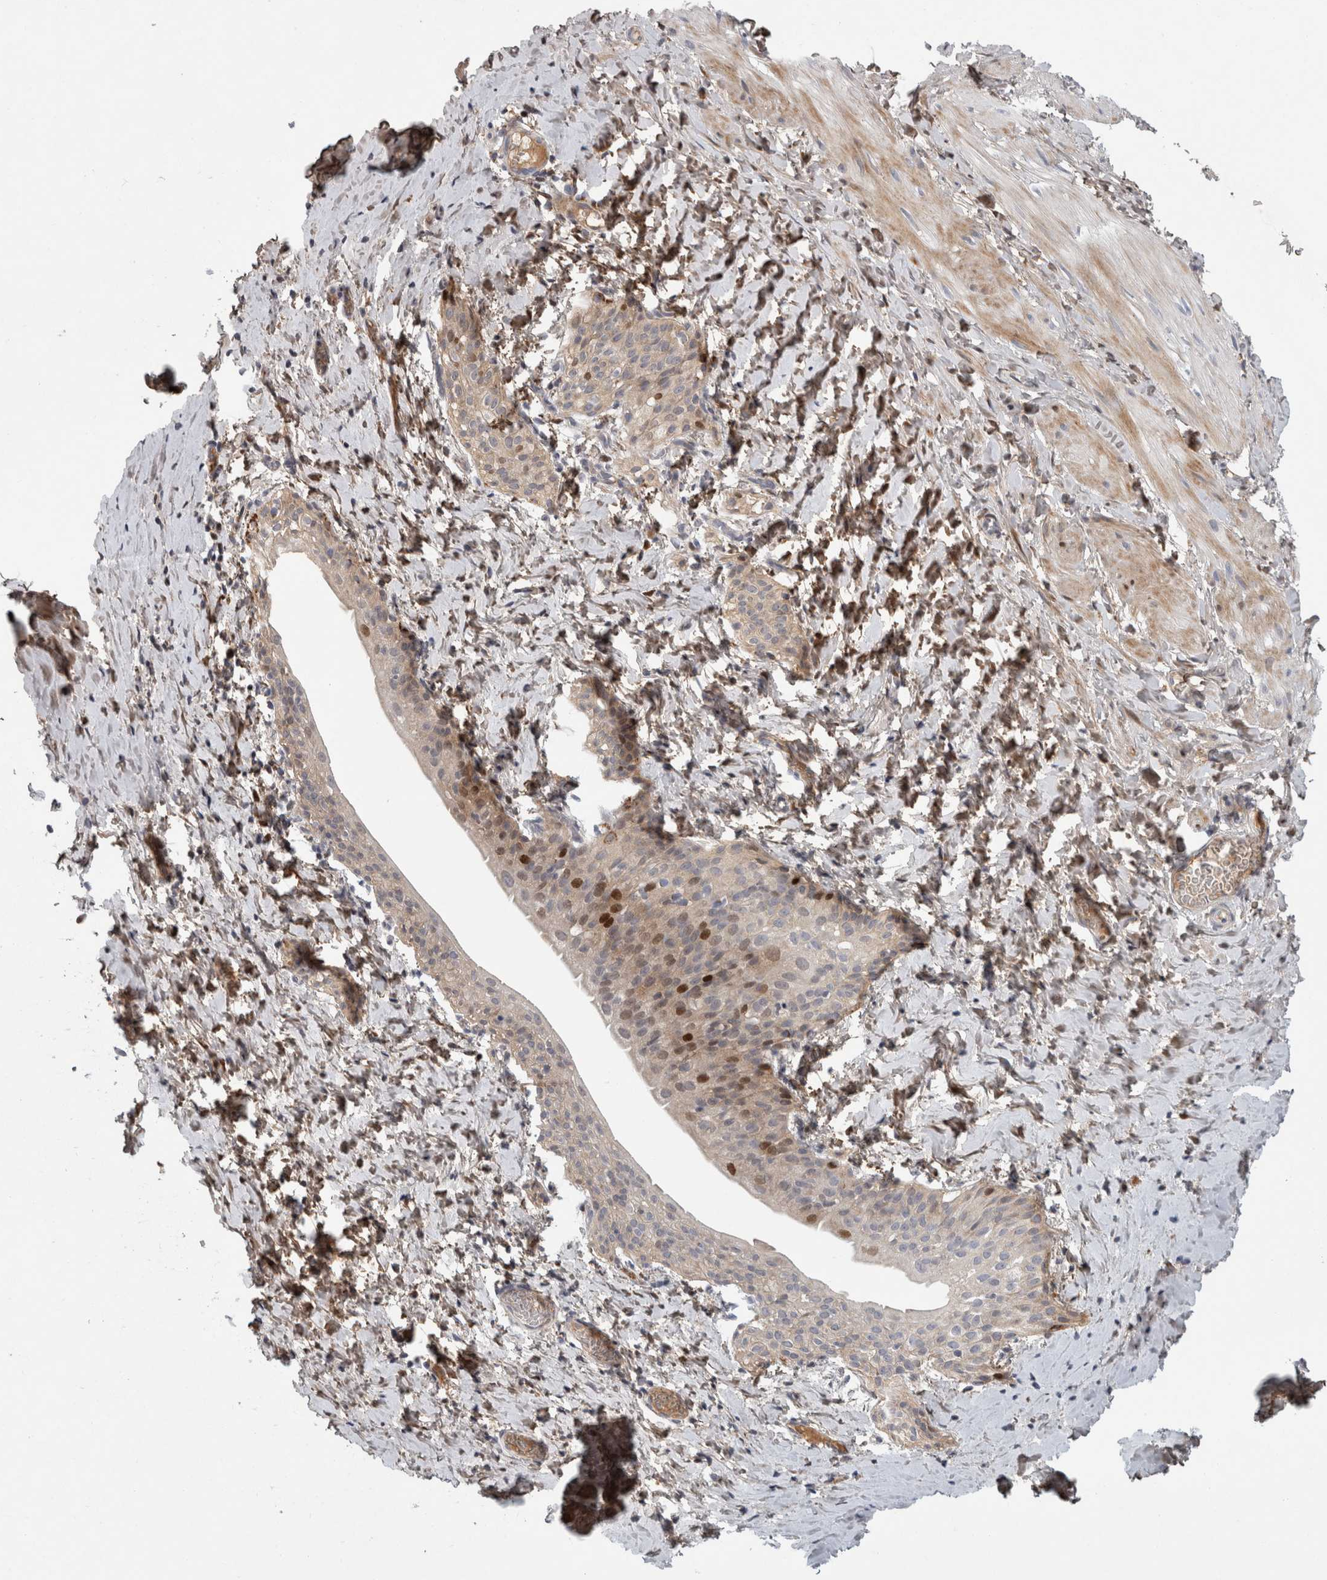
{"staining": {"intensity": "weak", "quantity": ">75%", "location": "cytoplasmic/membranous"}, "tissue": "smooth muscle", "cell_type": "Smooth muscle cells", "image_type": "normal", "snomed": [{"axis": "morphology", "description": "Normal tissue, NOS"}, {"axis": "topography", "description": "Smooth muscle"}], "caption": "The image demonstrates immunohistochemical staining of normal smooth muscle. There is weak cytoplasmic/membranous expression is present in about >75% of smooth muscle cells.", "gene": "RBM48", "patient": {"sex": "male", "age": 16}}